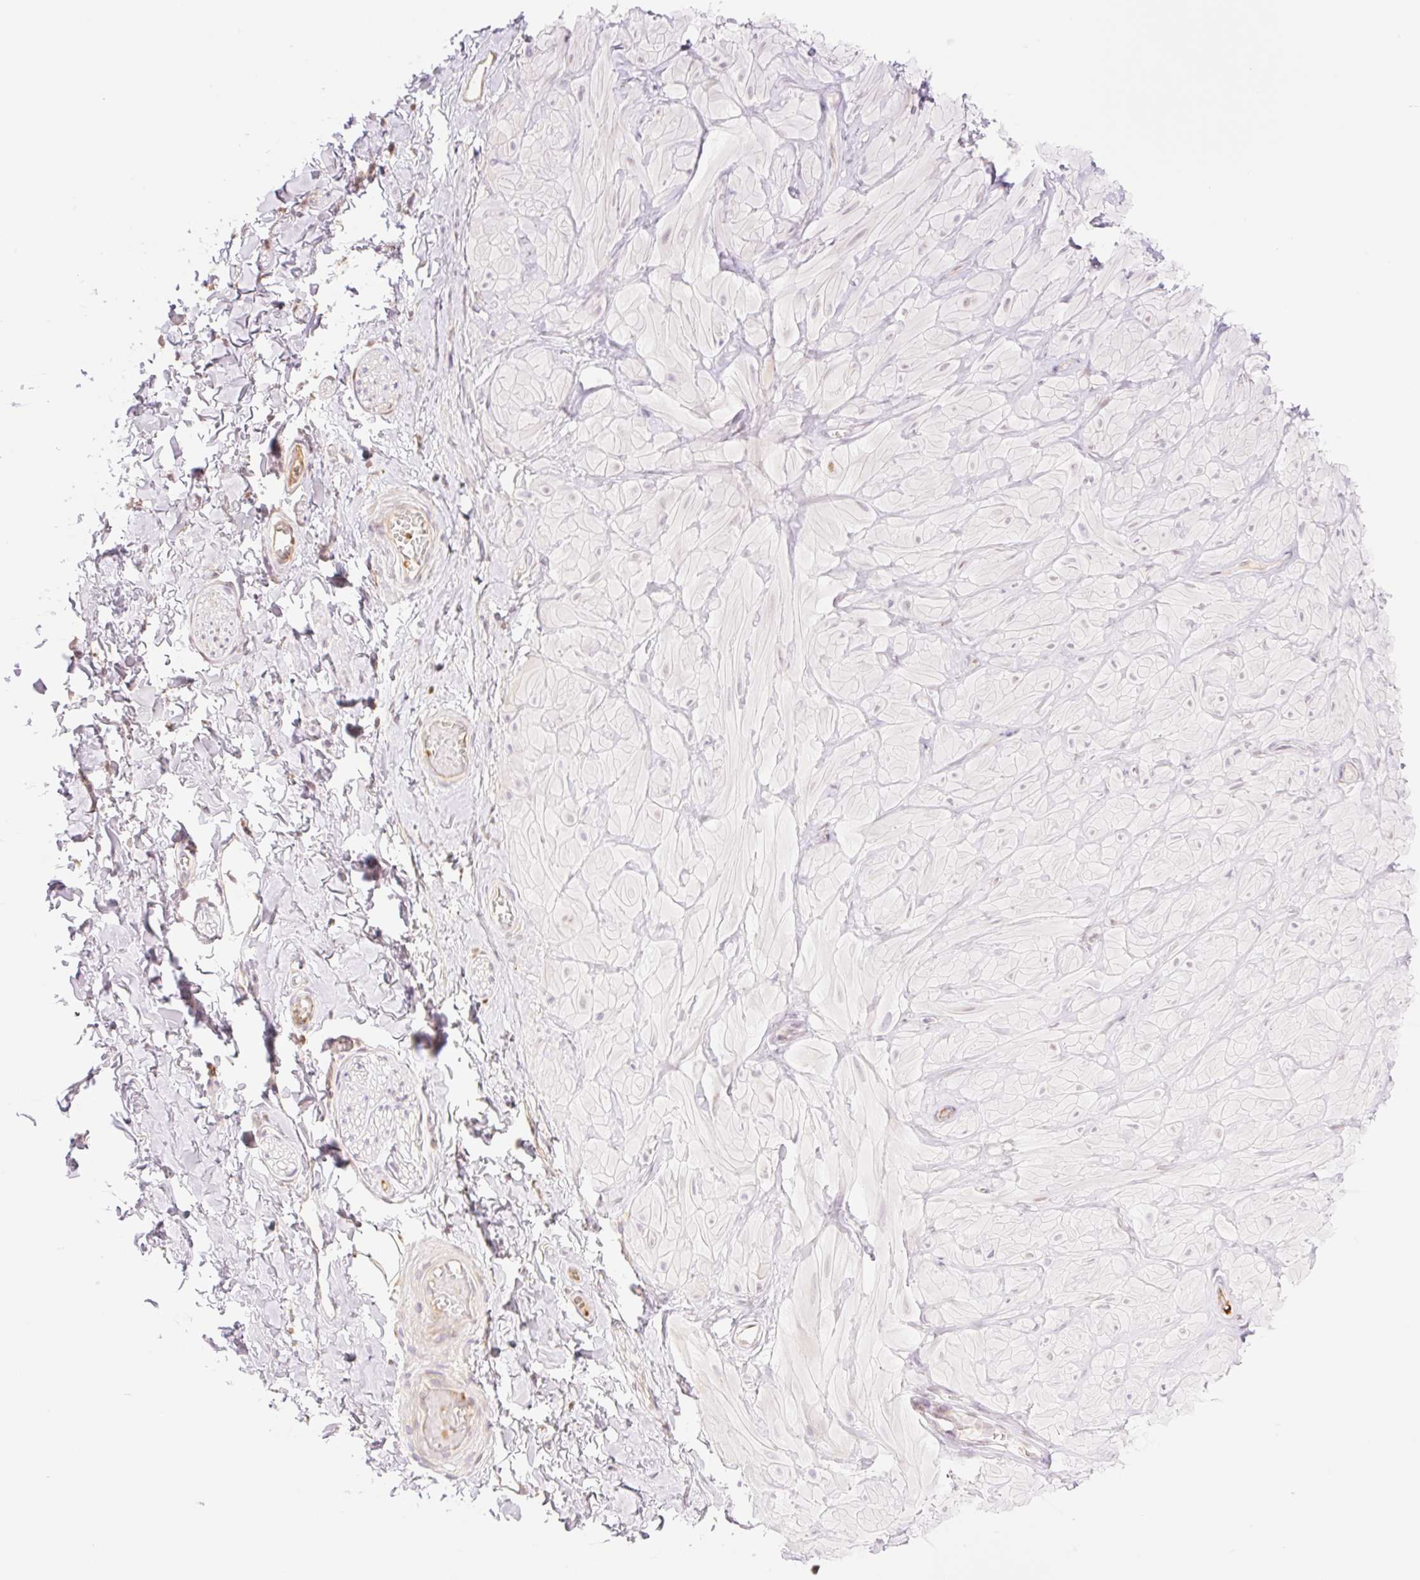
{"staining": {"intensity": "negative", "quantity": "none", "location": "none"}, "tissue": "adipose tissue", "cell_type": "Adipocytes", "image_type": "normal", "snomed": [{"axis": "morphology", "description": "Normal tissue, NOS"}, {"axis": "topography", "description": "Soft tissue"}, {"axis": "topography", "description": "Adipose tissue"}, {"axis": "topography", "description": "Vascular tissue"}, {"axis": "topography", "description": "Peripheral nerve tissue"}], "caption": "An immunohistochemistry (IHC) photomicrograph of unremarkable adipose tissue is shown. There is no staining in adipocytes of adipose tissue. (DAB immunohistochemistry (IHC), high magnification).", "gene": "HEBP1", "patient": {"sex": "male", "age": 29}}